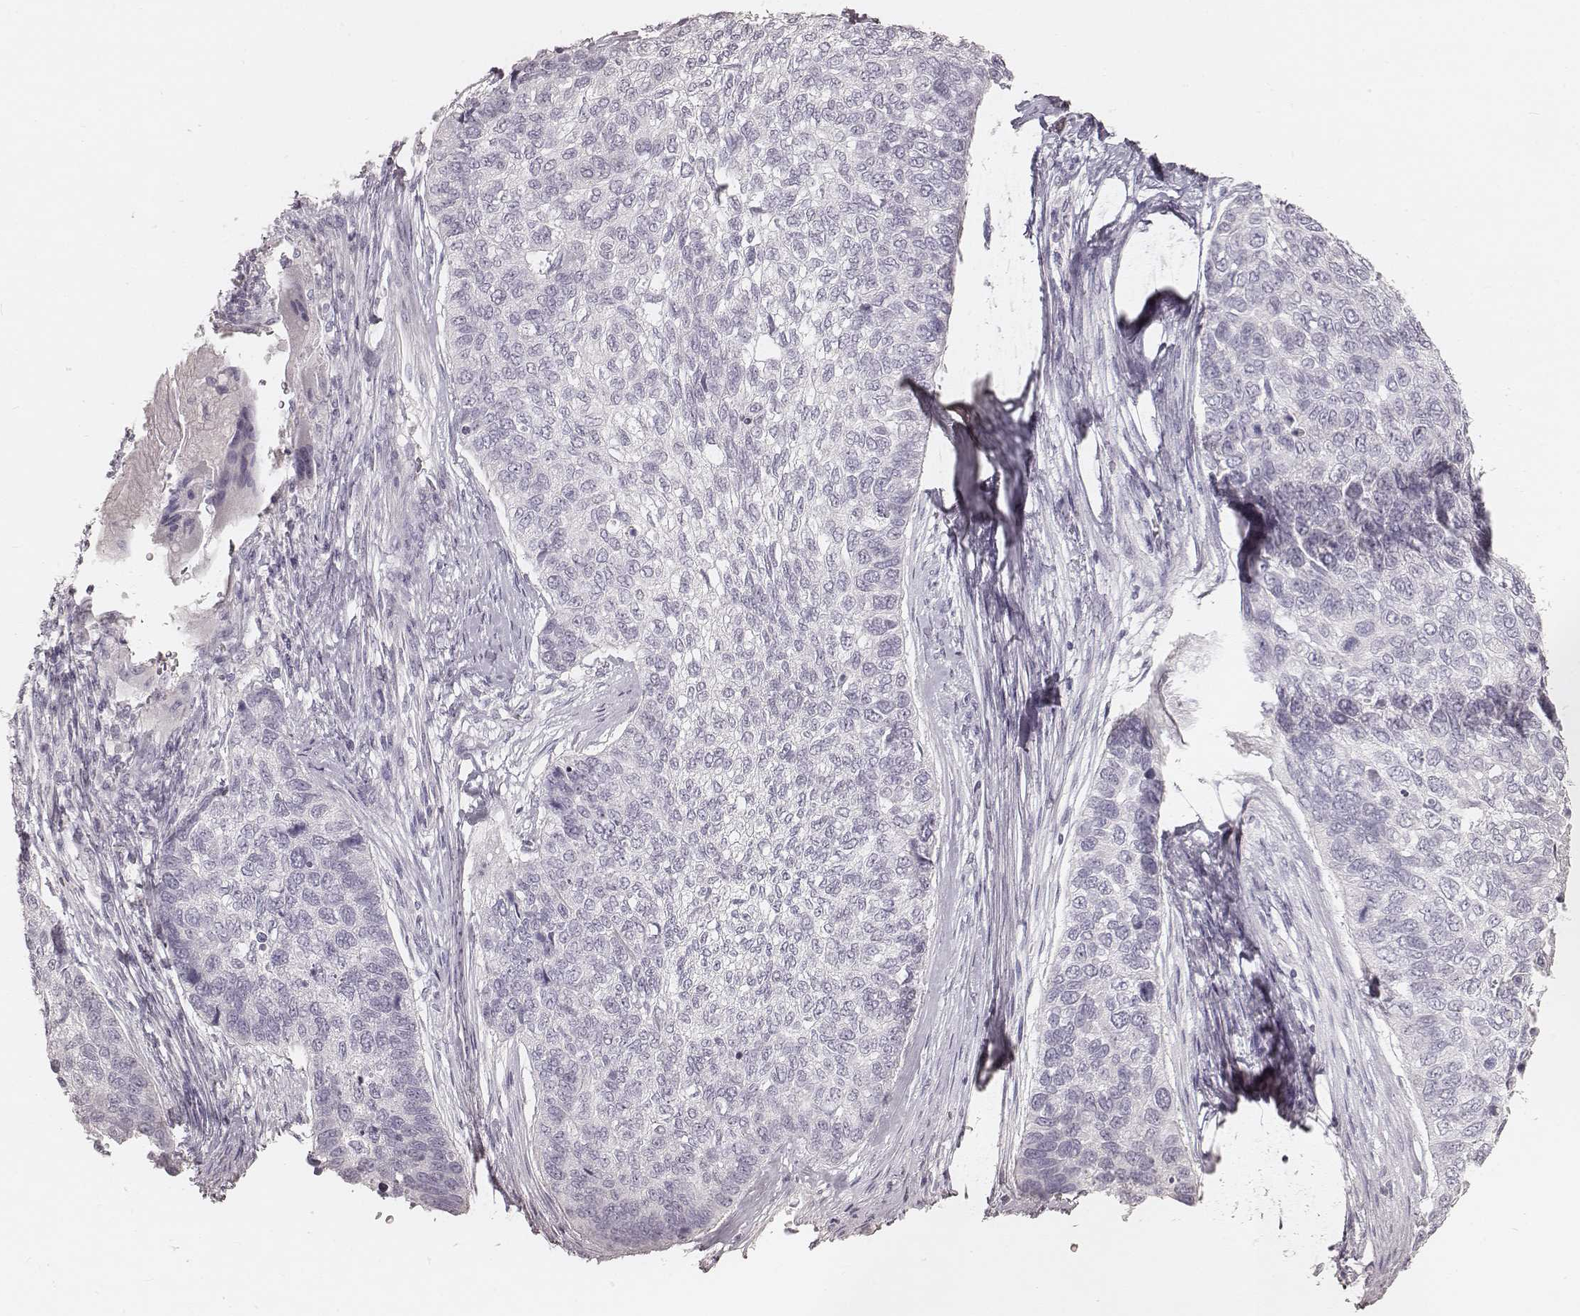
{"staining": {"intensity": "negative", "quantity": "none", "location": "none"}, "tissue": "lung cancer", "cell_type": "Tumor cells", "image_type": "cancer", "snomed": [{"axis": "morphology", "description": "Squamous cell carcinoma, NOS"}, {"axis": "topography", "description": "Lung"}], "caption": "There is no significant staining in tumor cells of lung cancer (squamous cell carcinoma).", "gene": "KRT26", "patient": {"sex": "male", "age": 69}}